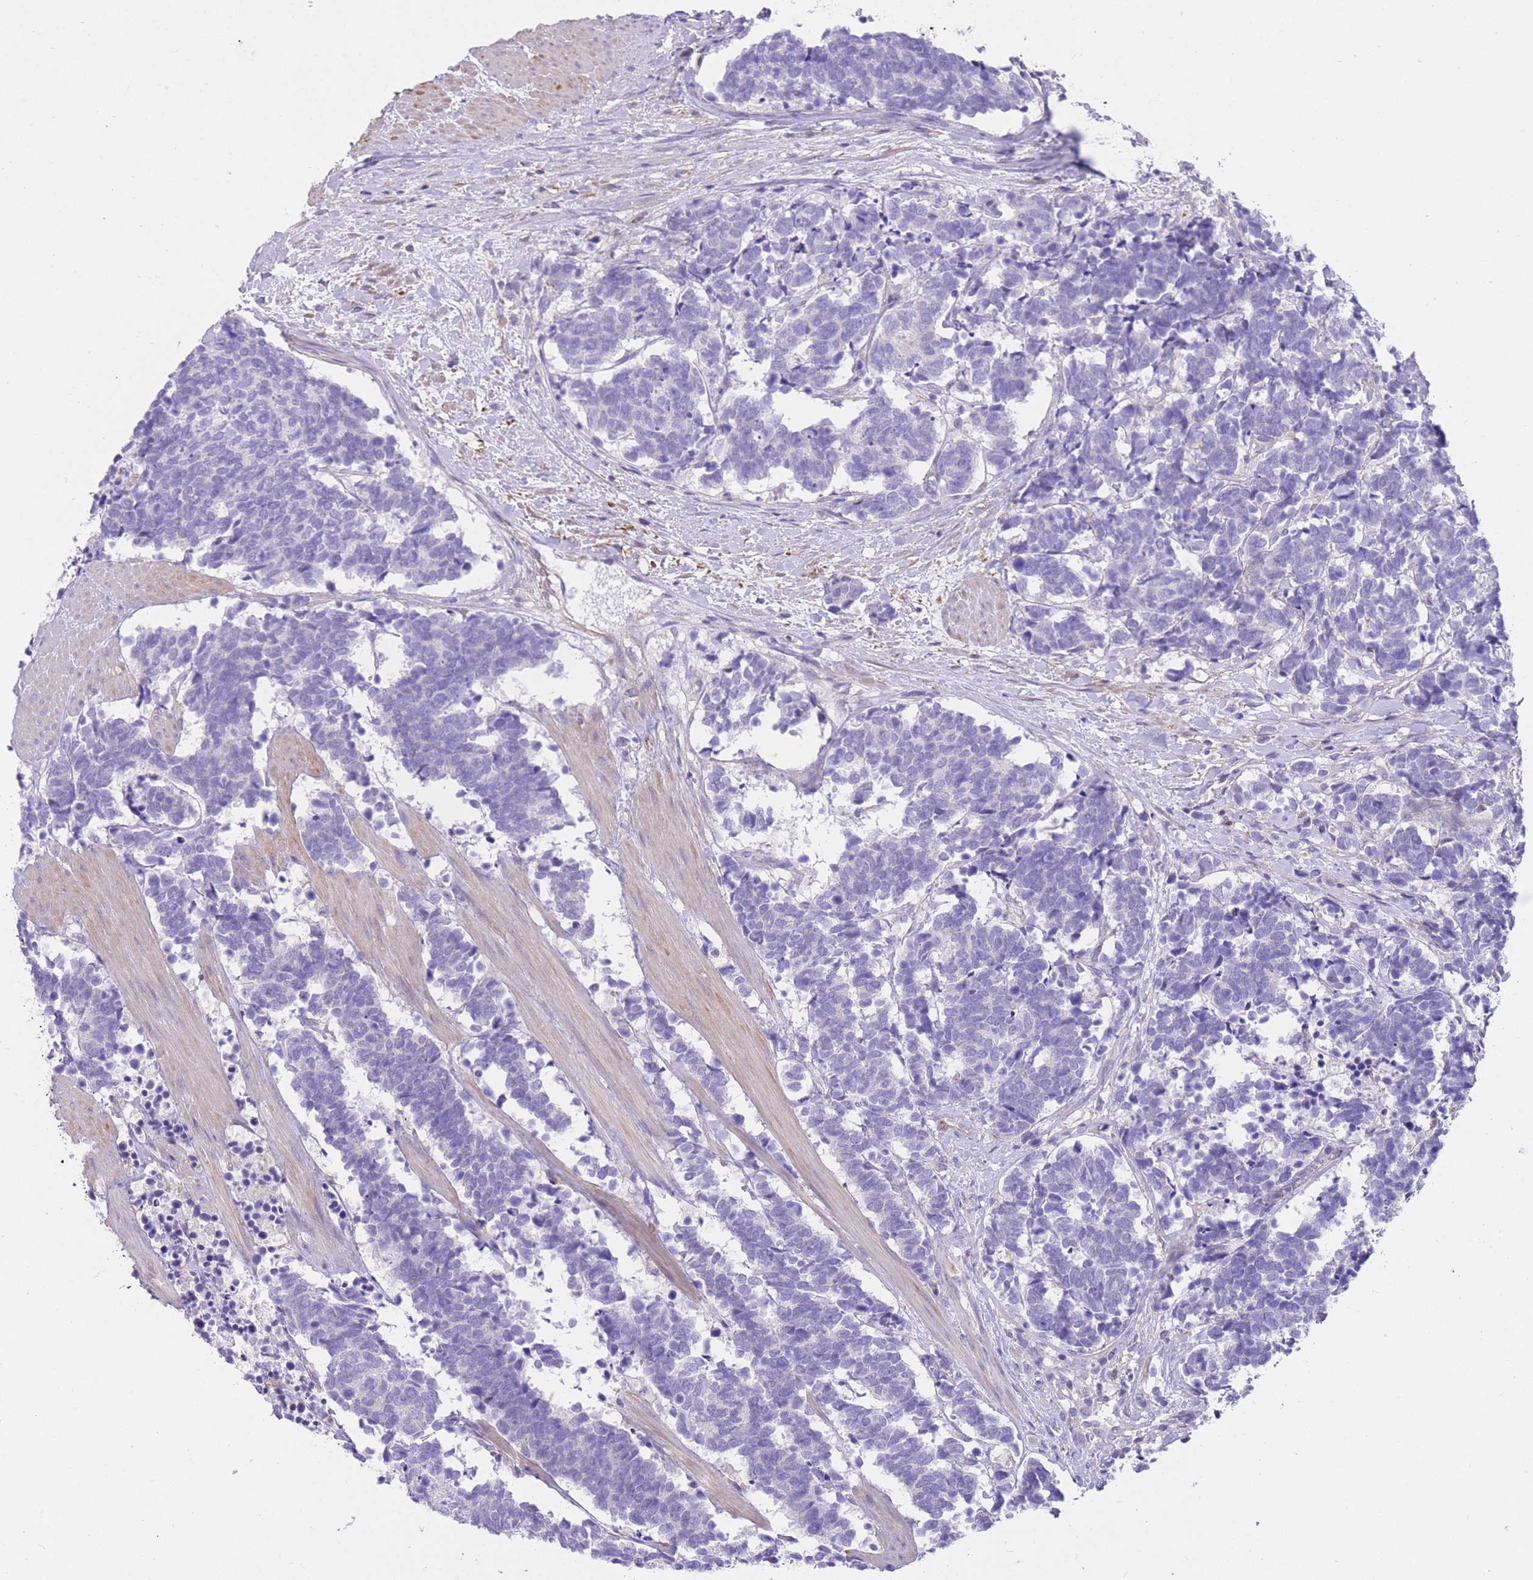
{"staining": {"intensity": "negative", "quantity": "none", "location": "none"}, "tissue": "carcinoid", "cell_type": "Tumor cells", "image_type": "cancer", "snomed": [{"axis": "morphology", "description": "Carcinoma, NOS"}, {"axis": "morphology", "description": "Carcinoid, malignant, NOS"}, {"axis": "topography", "description": "Prostate"}], "caption": "Immunohistochemical staining of human carcinoma shows no significant staining in tumor cells.", "gene": "LDB3", "patient": {"sex": "male", "age": 57}}